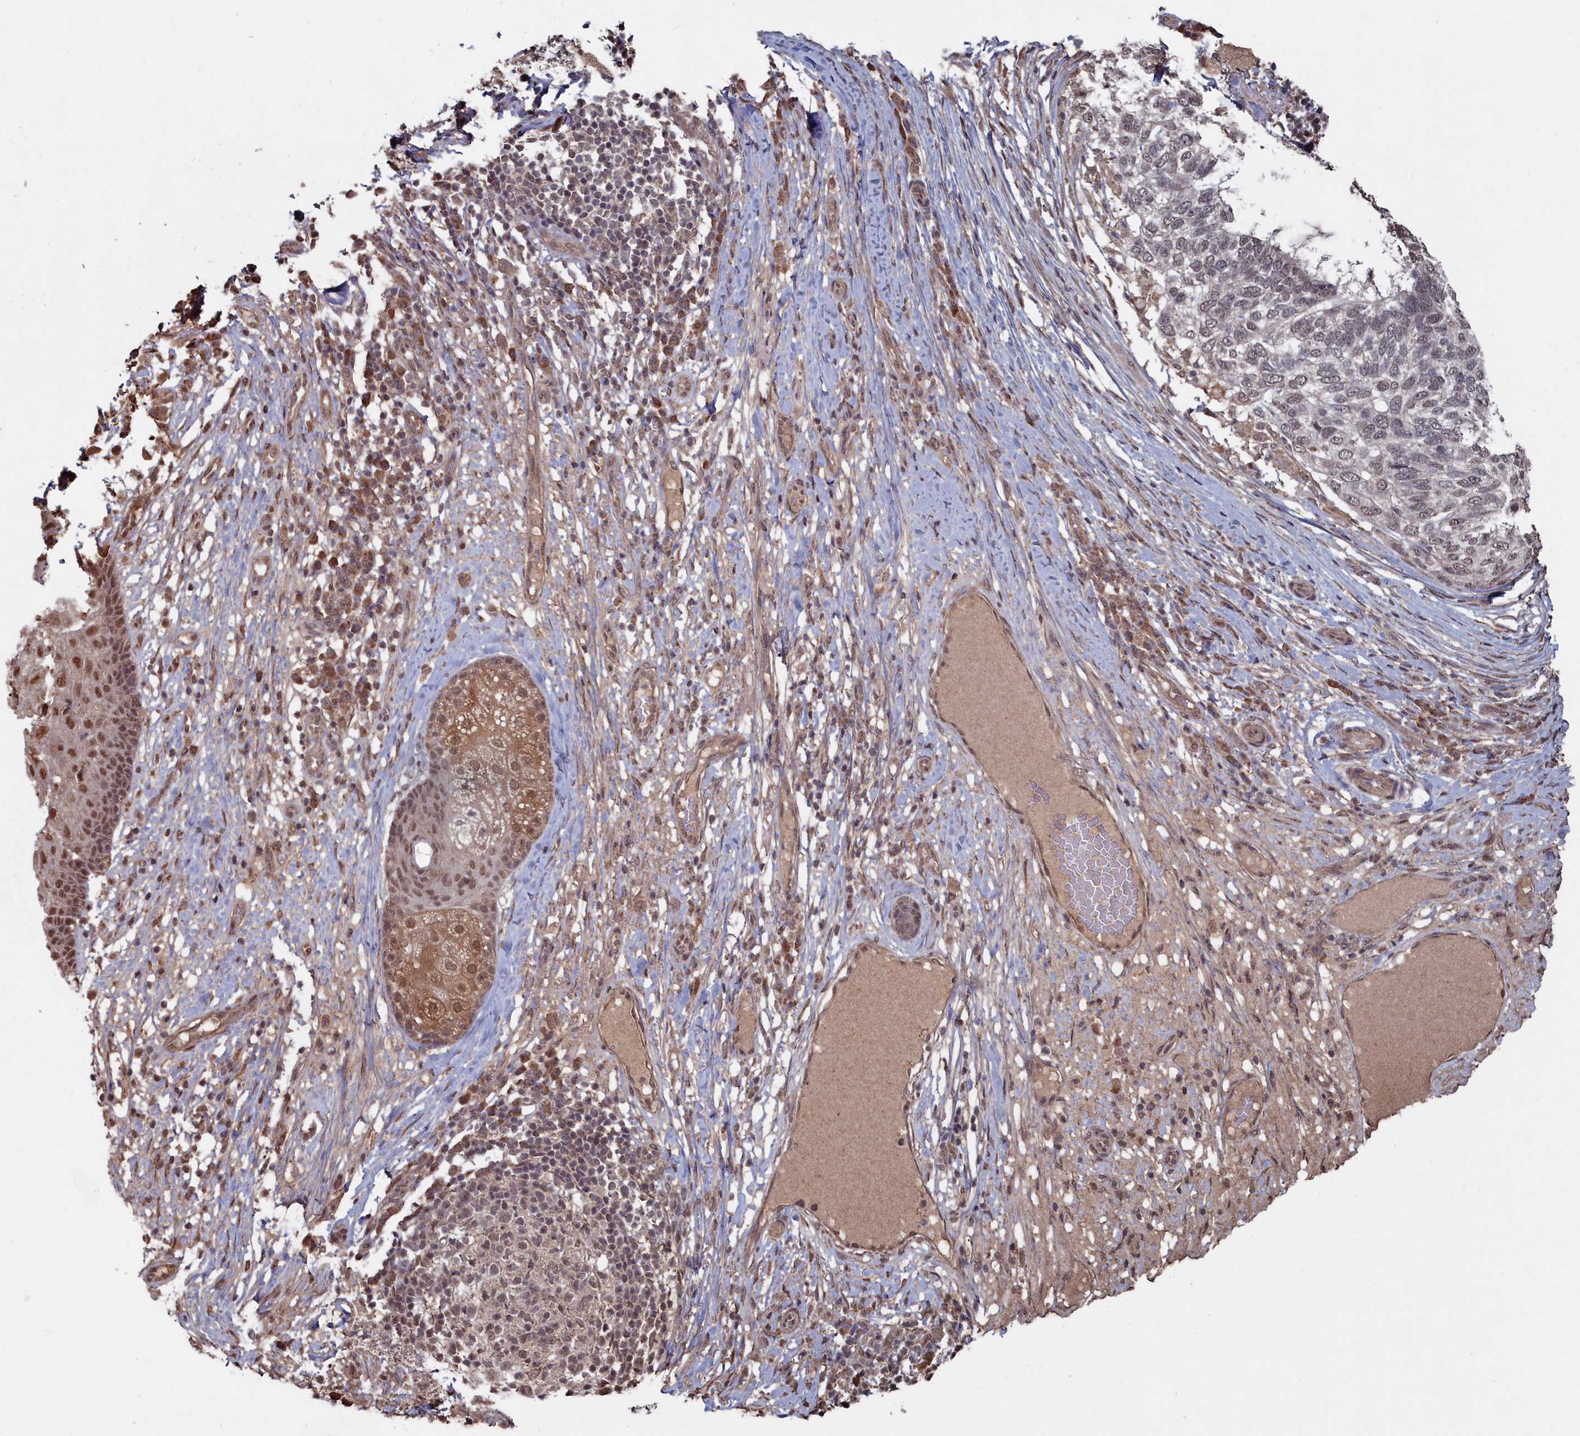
{"staining": {"intensity": "weak", "quantity": "<25%", "location": "nuclear"}, "tissue": "skin cancer", "cell_type": "Tumor cells", "image_type": "cancer", "snomed": [{"axis": "morphology", "description": "Basal cell carcinoma"}, {"axis": "topography", "description": "Skin"}], "caption": "The micrograph reveals no staining of tumor cells in basal cell carcinoma (skin).", "gene": "CCNP", "patient": {"sex": "female", "age": 65}}